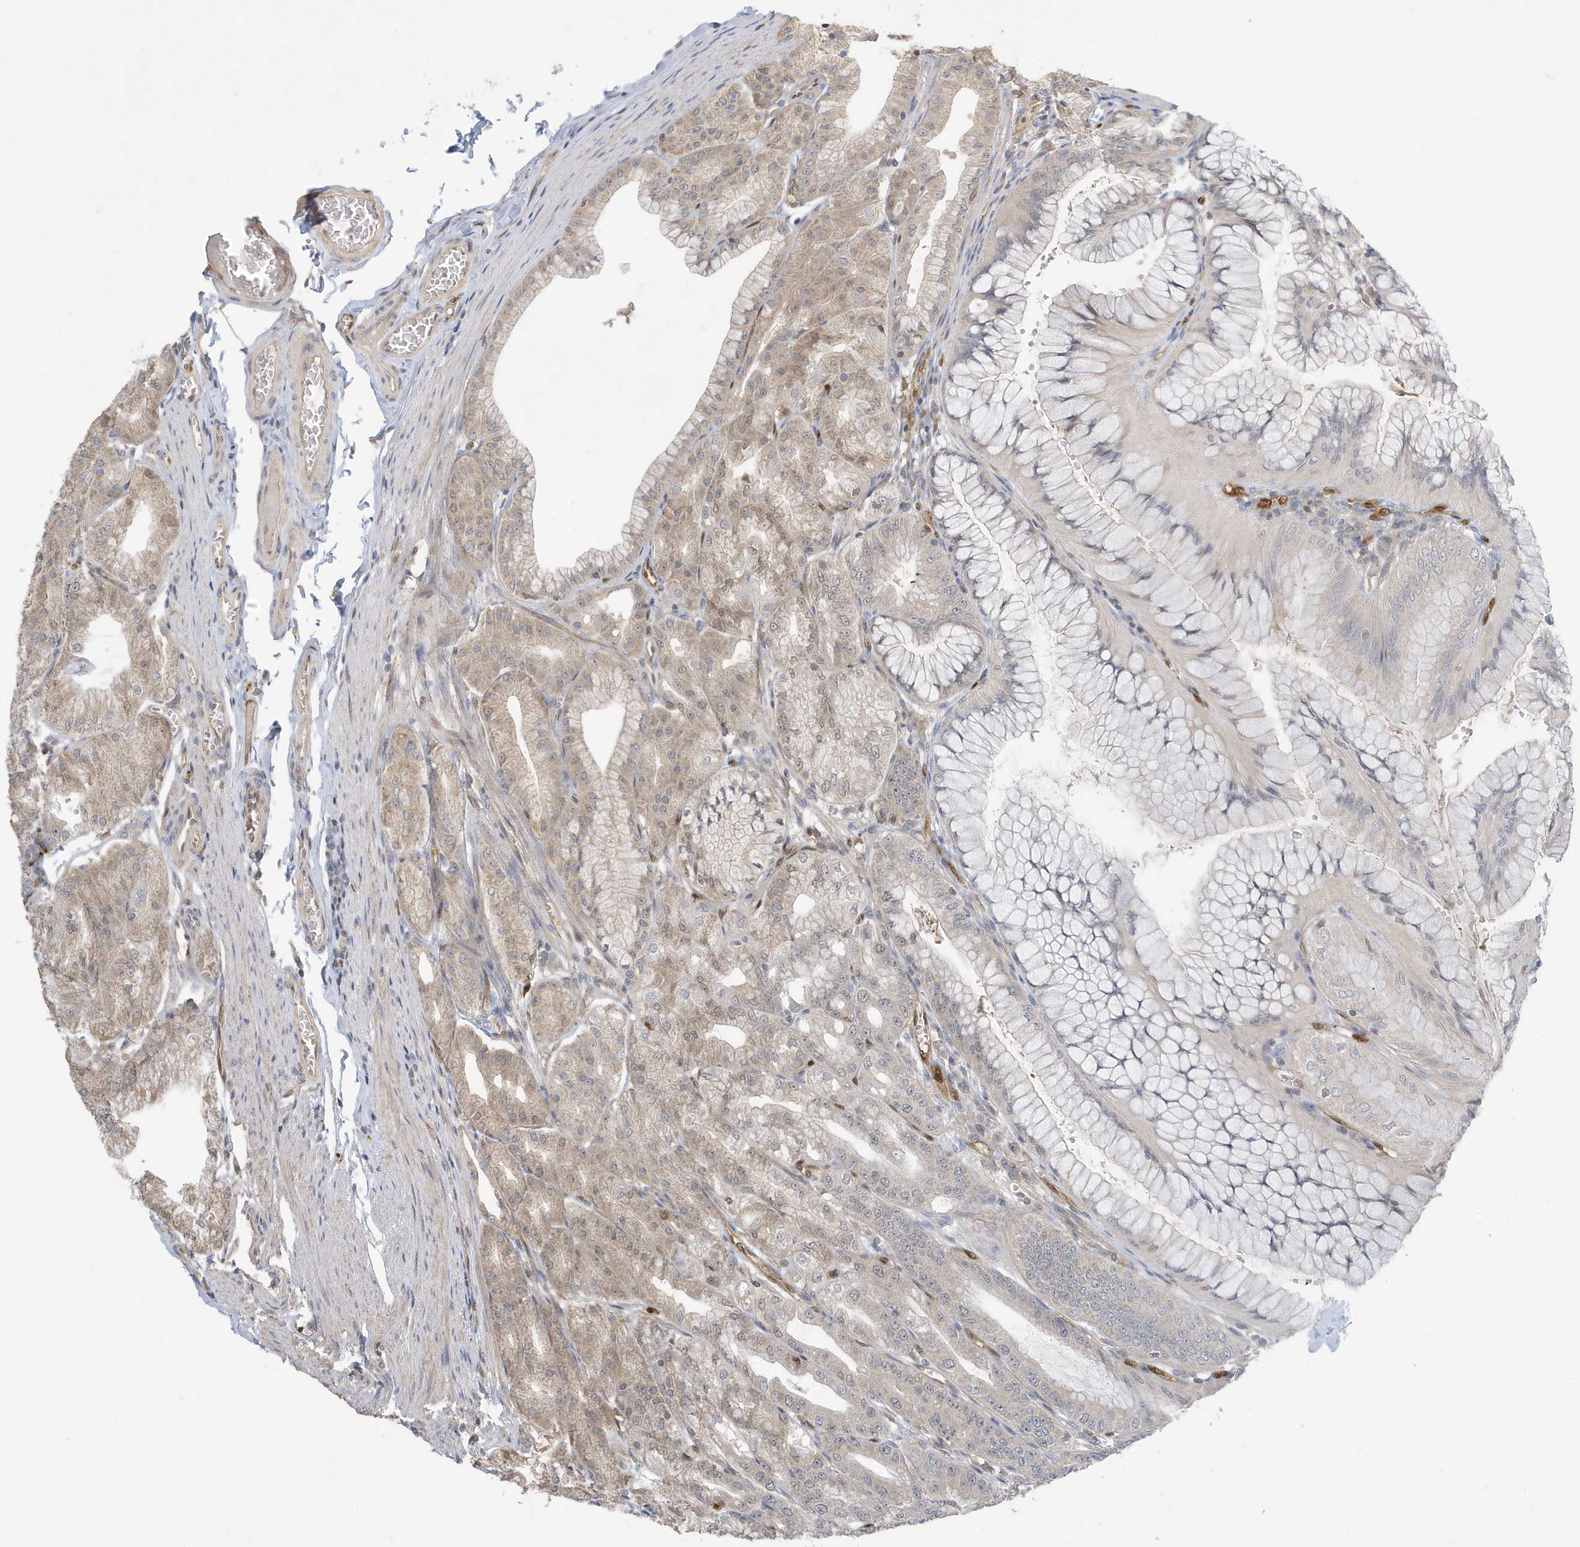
{"staining": {"intensity": "weak", "quantity": "25%-75%", "location": "cytoplasmic/membranous,nuclear"}, "tissue": "stomach", "cell_type": "Glandular cells", "image_type": "normal", "snomed": [{"axis": "morphology", "description": "Normal tissue, NOS"}, {"axis": "topography", "description": "Stomach, lower"}], "caption": "Protein staining exhibits weak cytoplasmic/membranous,nuclear expression in about 25%-75% of glandular cells in normal stomach. (Stains: DAB (3,3'-diaminobenzidine) in brown, nuclei in blue, Microscopy: brightfield microscopy at high magnification).", "gene": "NCOA7", "patient": {"sex": "male", "age": 71}}